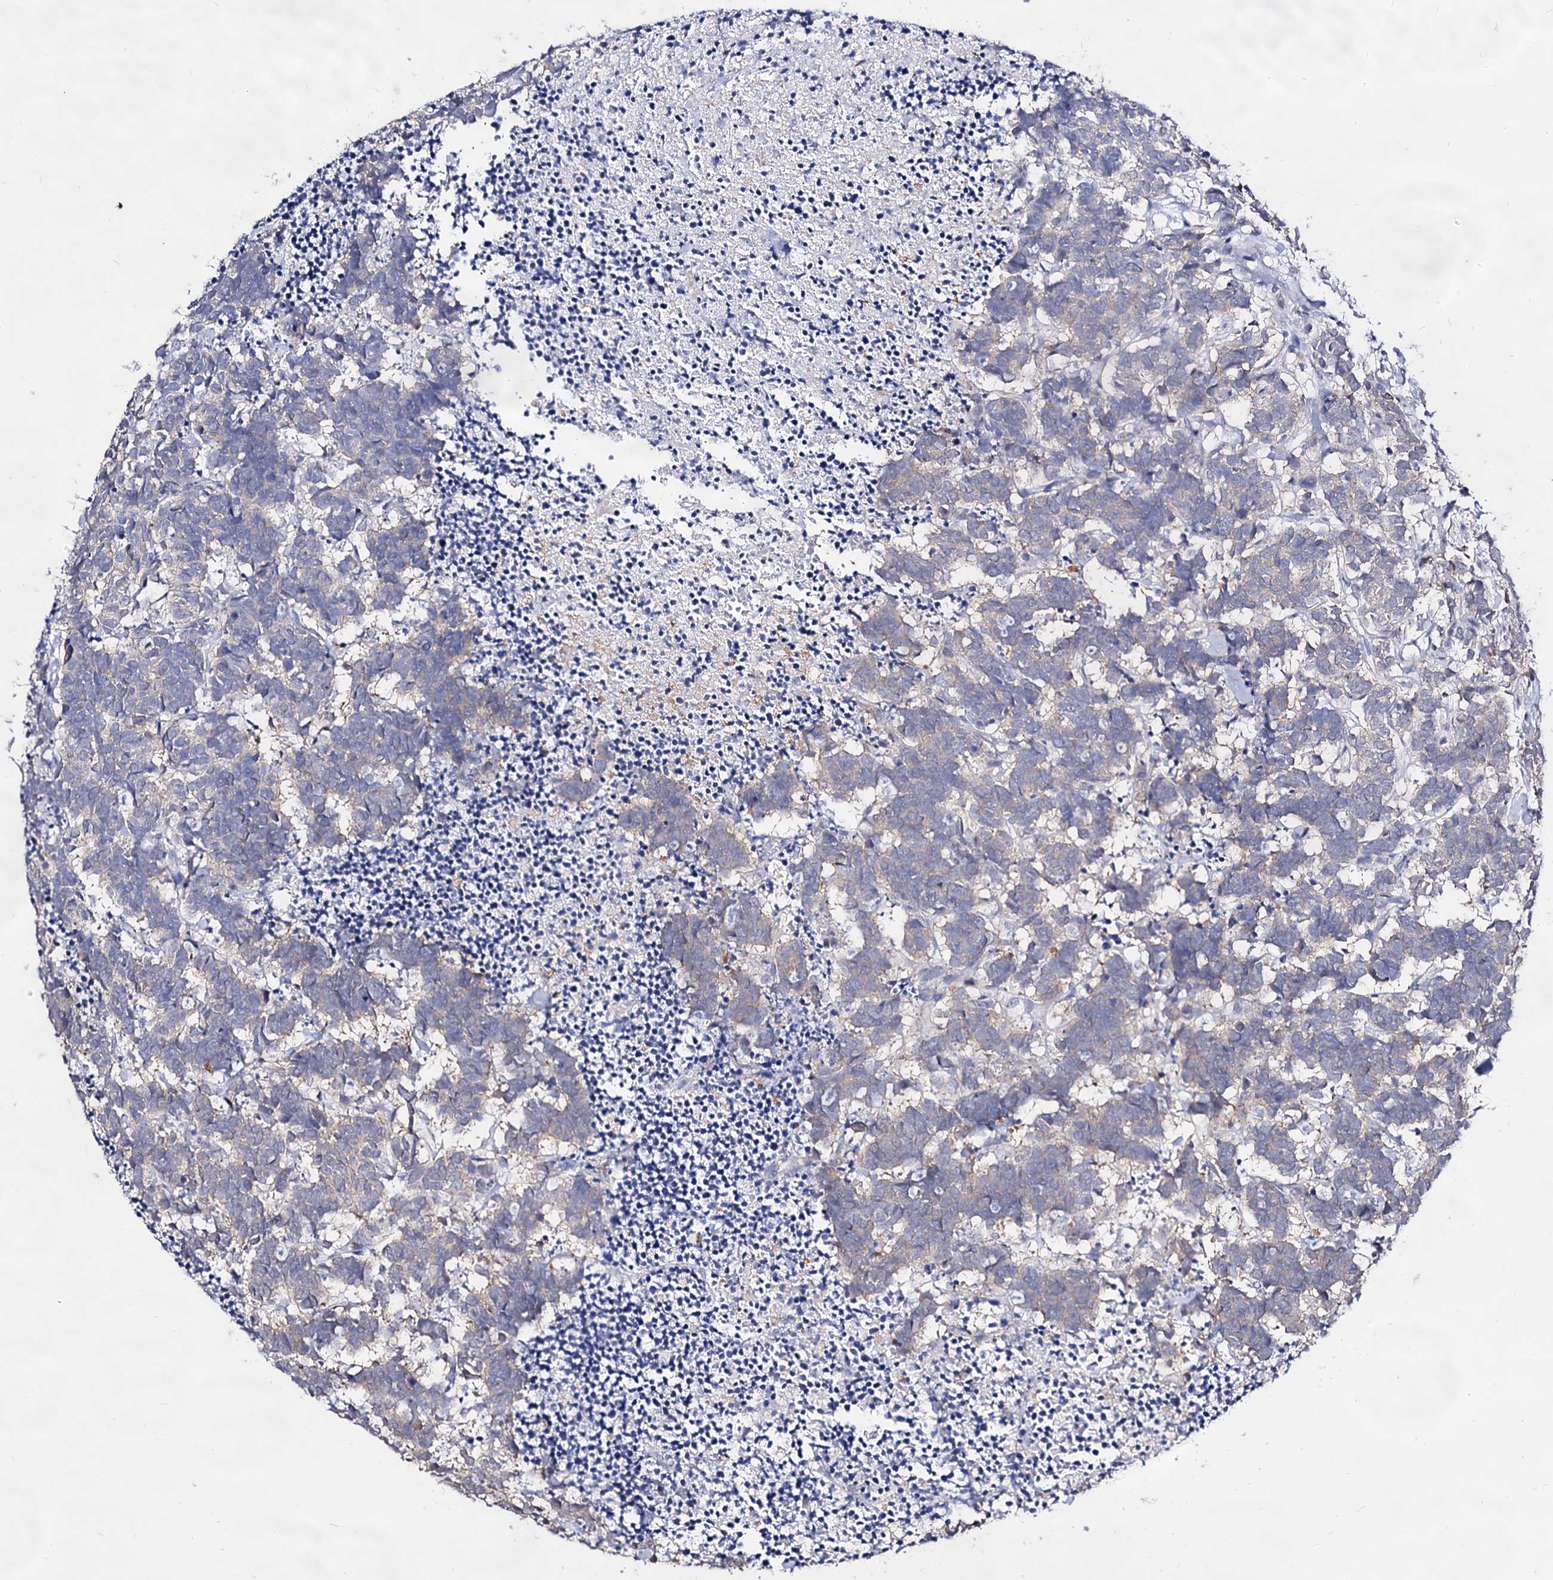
{"staining": {"intensity": "negative", "quantity": "none", "location": "none"}, "tissue": "carcinoid", "cell_type": "Tumor cells", "image_type": "cancer", "snomed": [{"axis": "morphology", "description": "Carcinoma, NOS"}, {"axis": "morphology", "description": "Carcinoid, malignant, NOS"}, {"axis": "topography", "description": "Urinary bladder"}], "caption": "Image shows no protein expression in tumor cells of carcinoid (malignant) tissue.", "gene": "ARFIP2", "patient": {"sex": "male", "age": 57}}